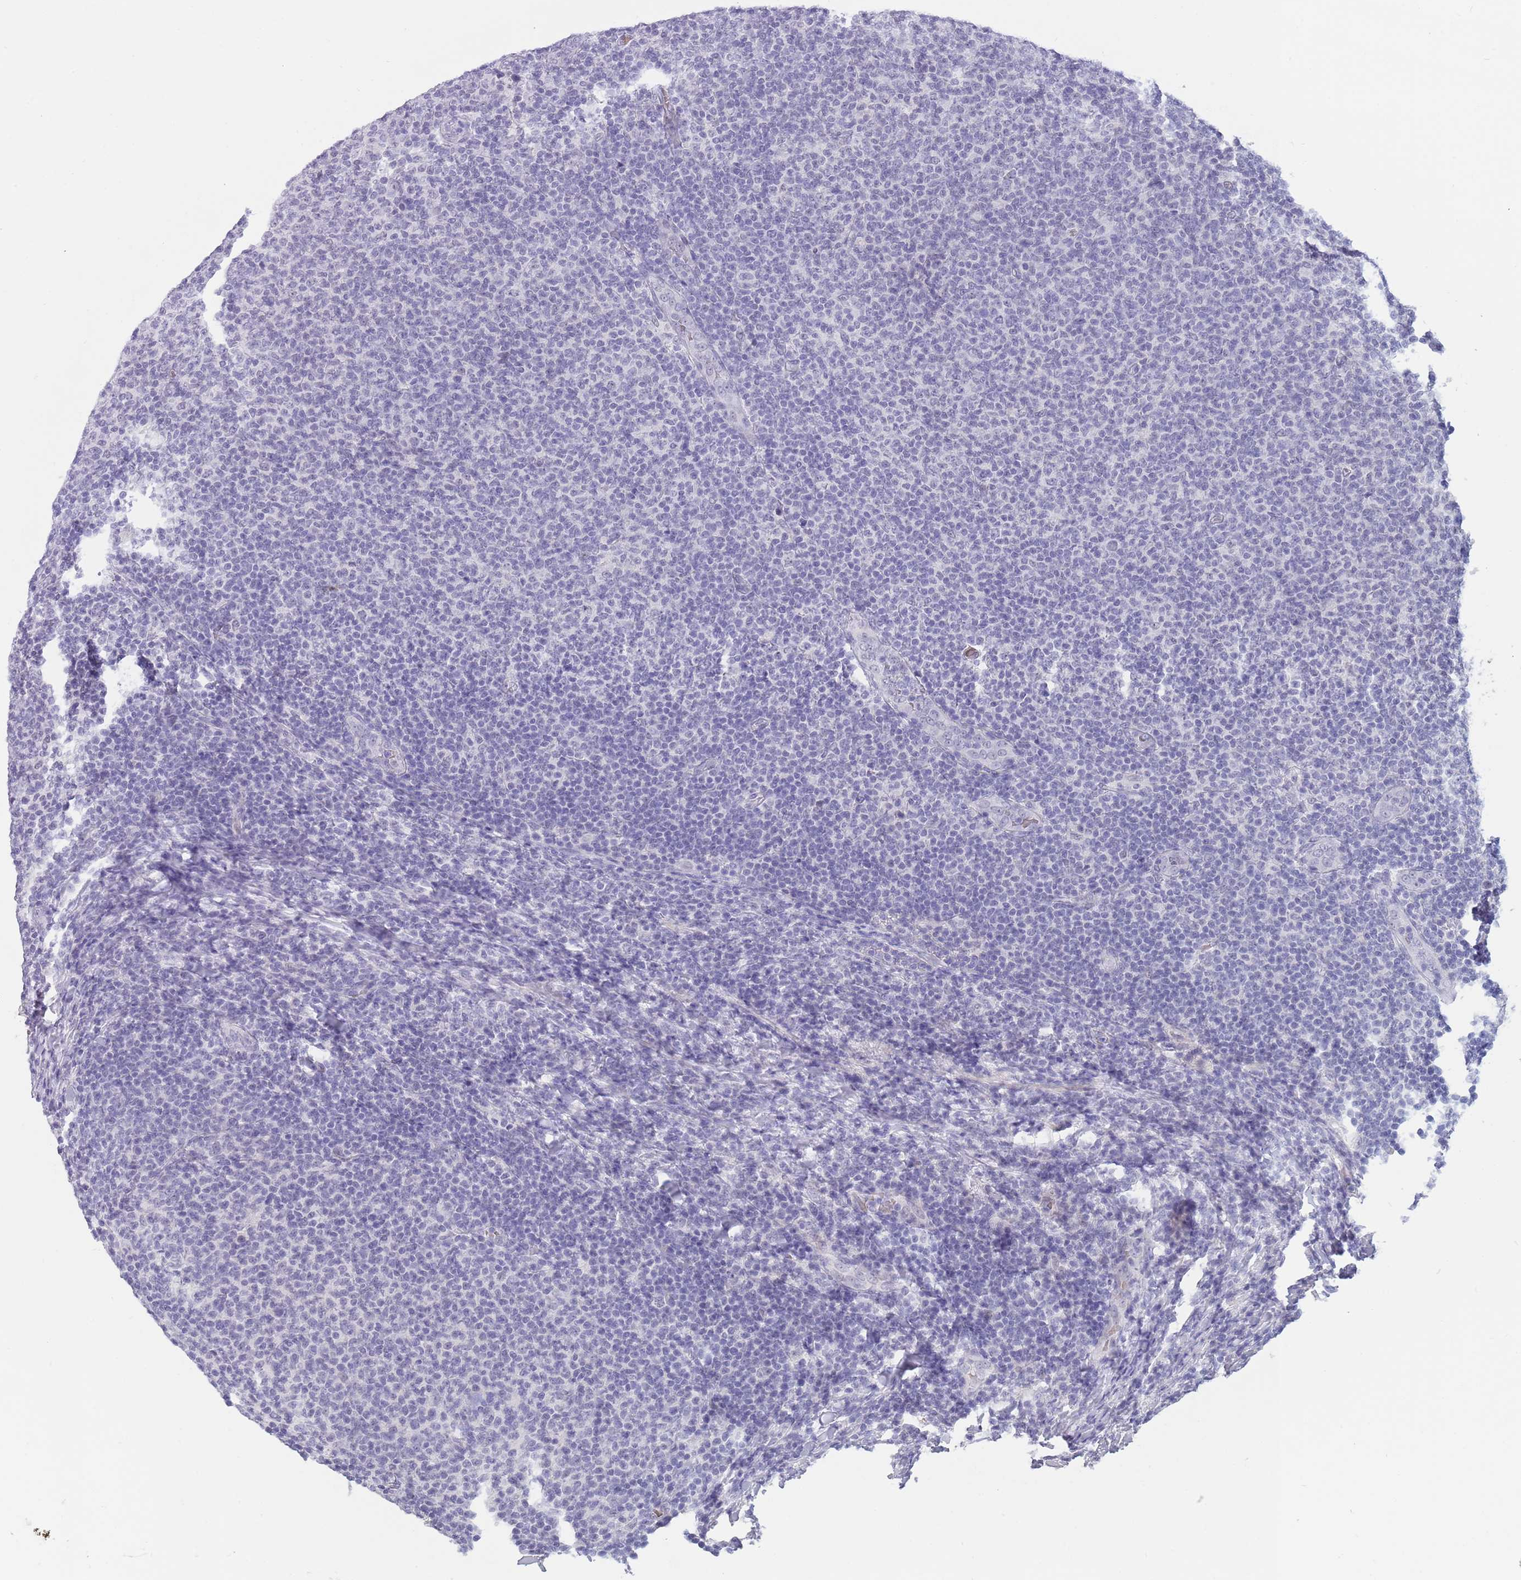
{"staining": {"intensity": "negative", "quantity": "none", "location": "none"}, "tissue": "lymphoma", "cell_type": "Tumor cells", "image_type": "cancer", "snomed": [{"axis": "morphology", "description": "Malignant lymphoma, non-Hodgkin's type, Low grade"}, {"axis": "topography", "description": "Lymph node"}], "caption": "Tumor cells show no significant expression in lymphoma.", "gene": "LYPD6B", "patient": {"sex": "male", "age": 66}}